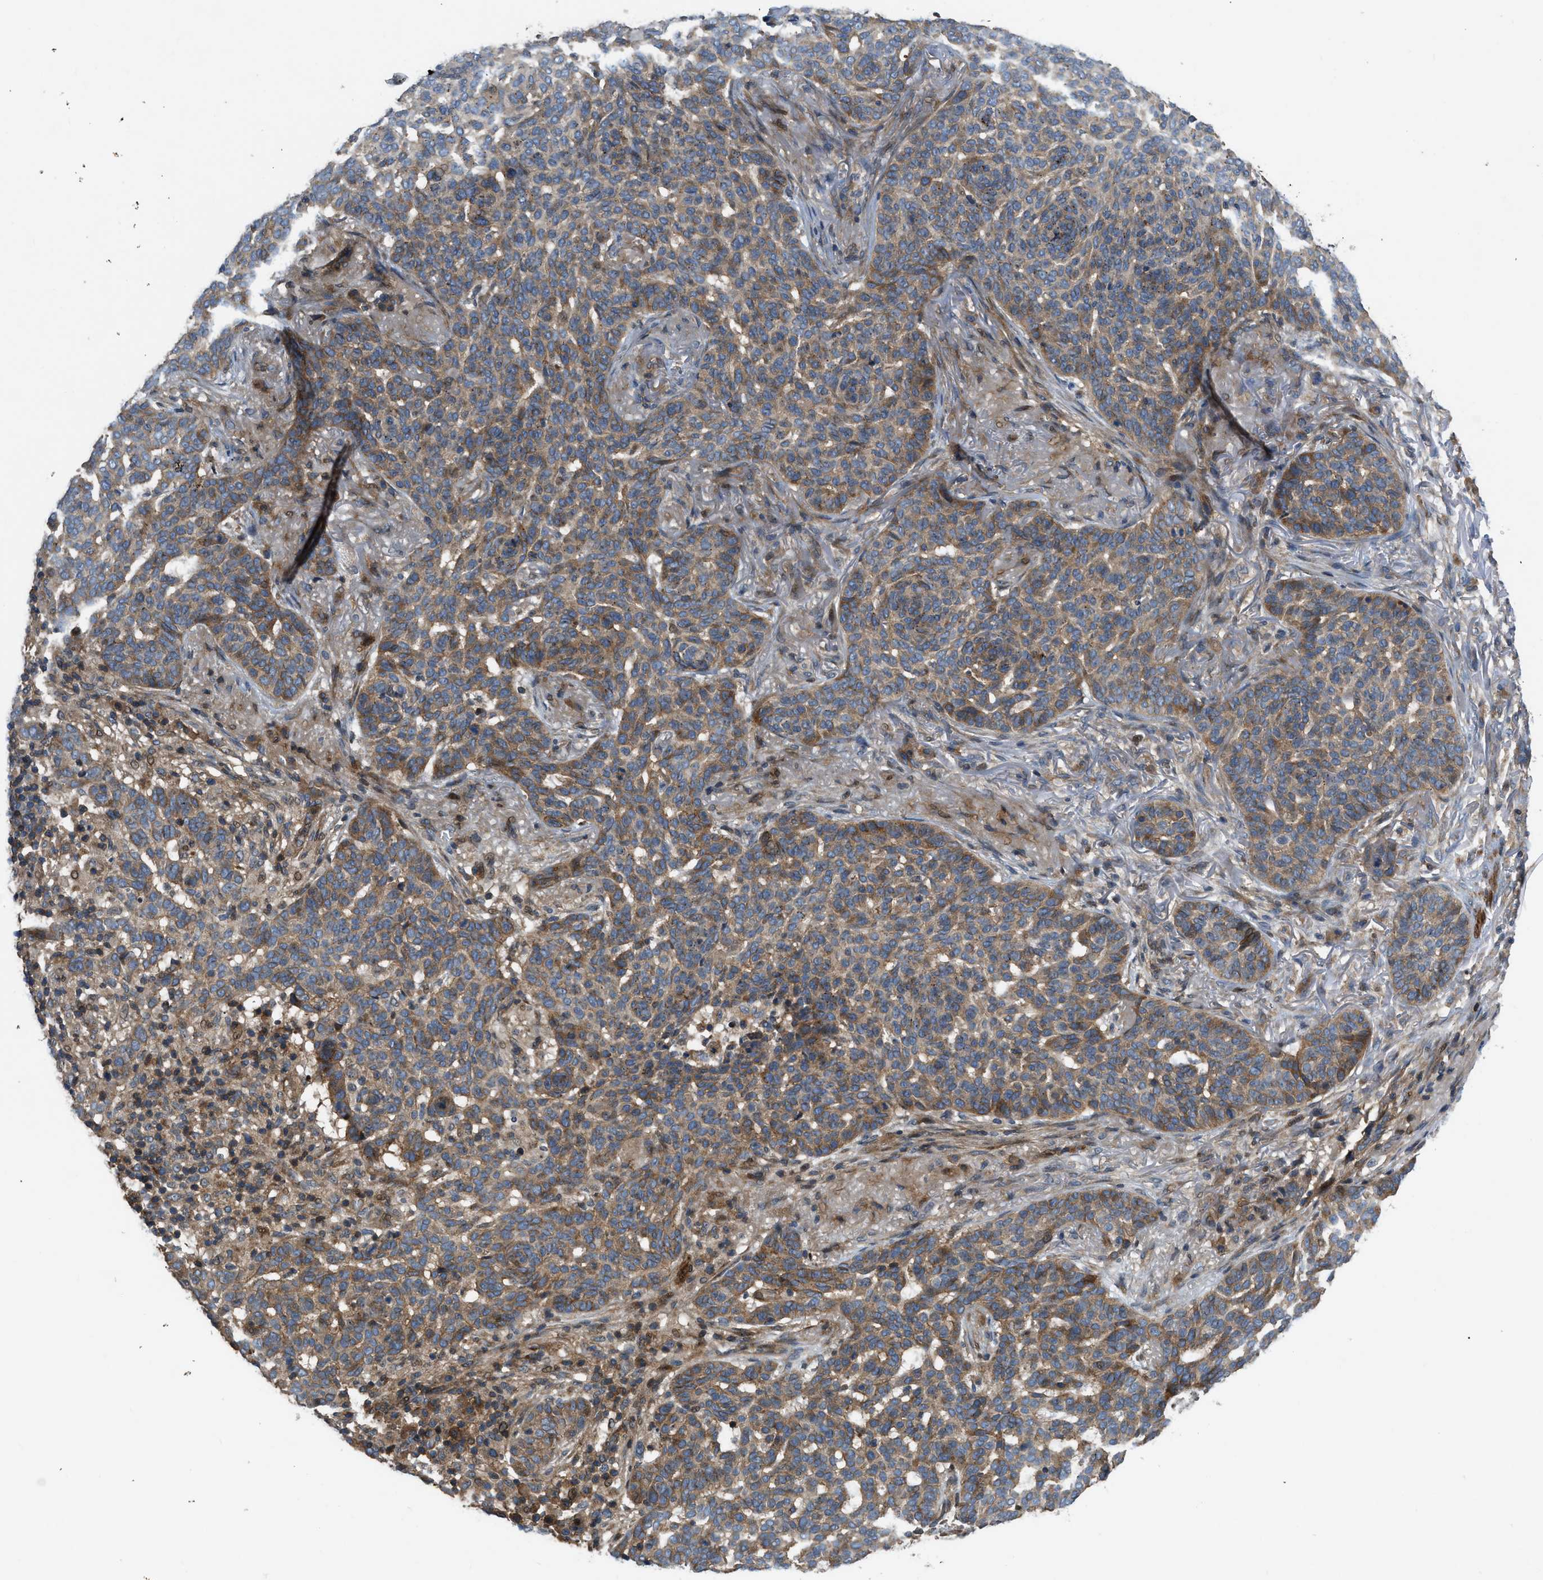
{"staining": {"intensity": "weak", "quantity": ">75%", "location": "cytoplasmic/membranous"}, "tissue": "skin cancer", "cell_type": "Tumor cells", "image_type": "cancer", "snomed": [{"axis": "morphology", "description": "Basal cell carcinoma"}, {"axis": "topography", "description": "Skin"}], "caption": "A histopathology image showing weak cytoplasmic/membranous expression in about >75% of tumor cells in skin cancer, as visualized by brown immunohistochemical staining.", "gene": "CNNM3", "patient": {"sex": "male", "age": 85}}